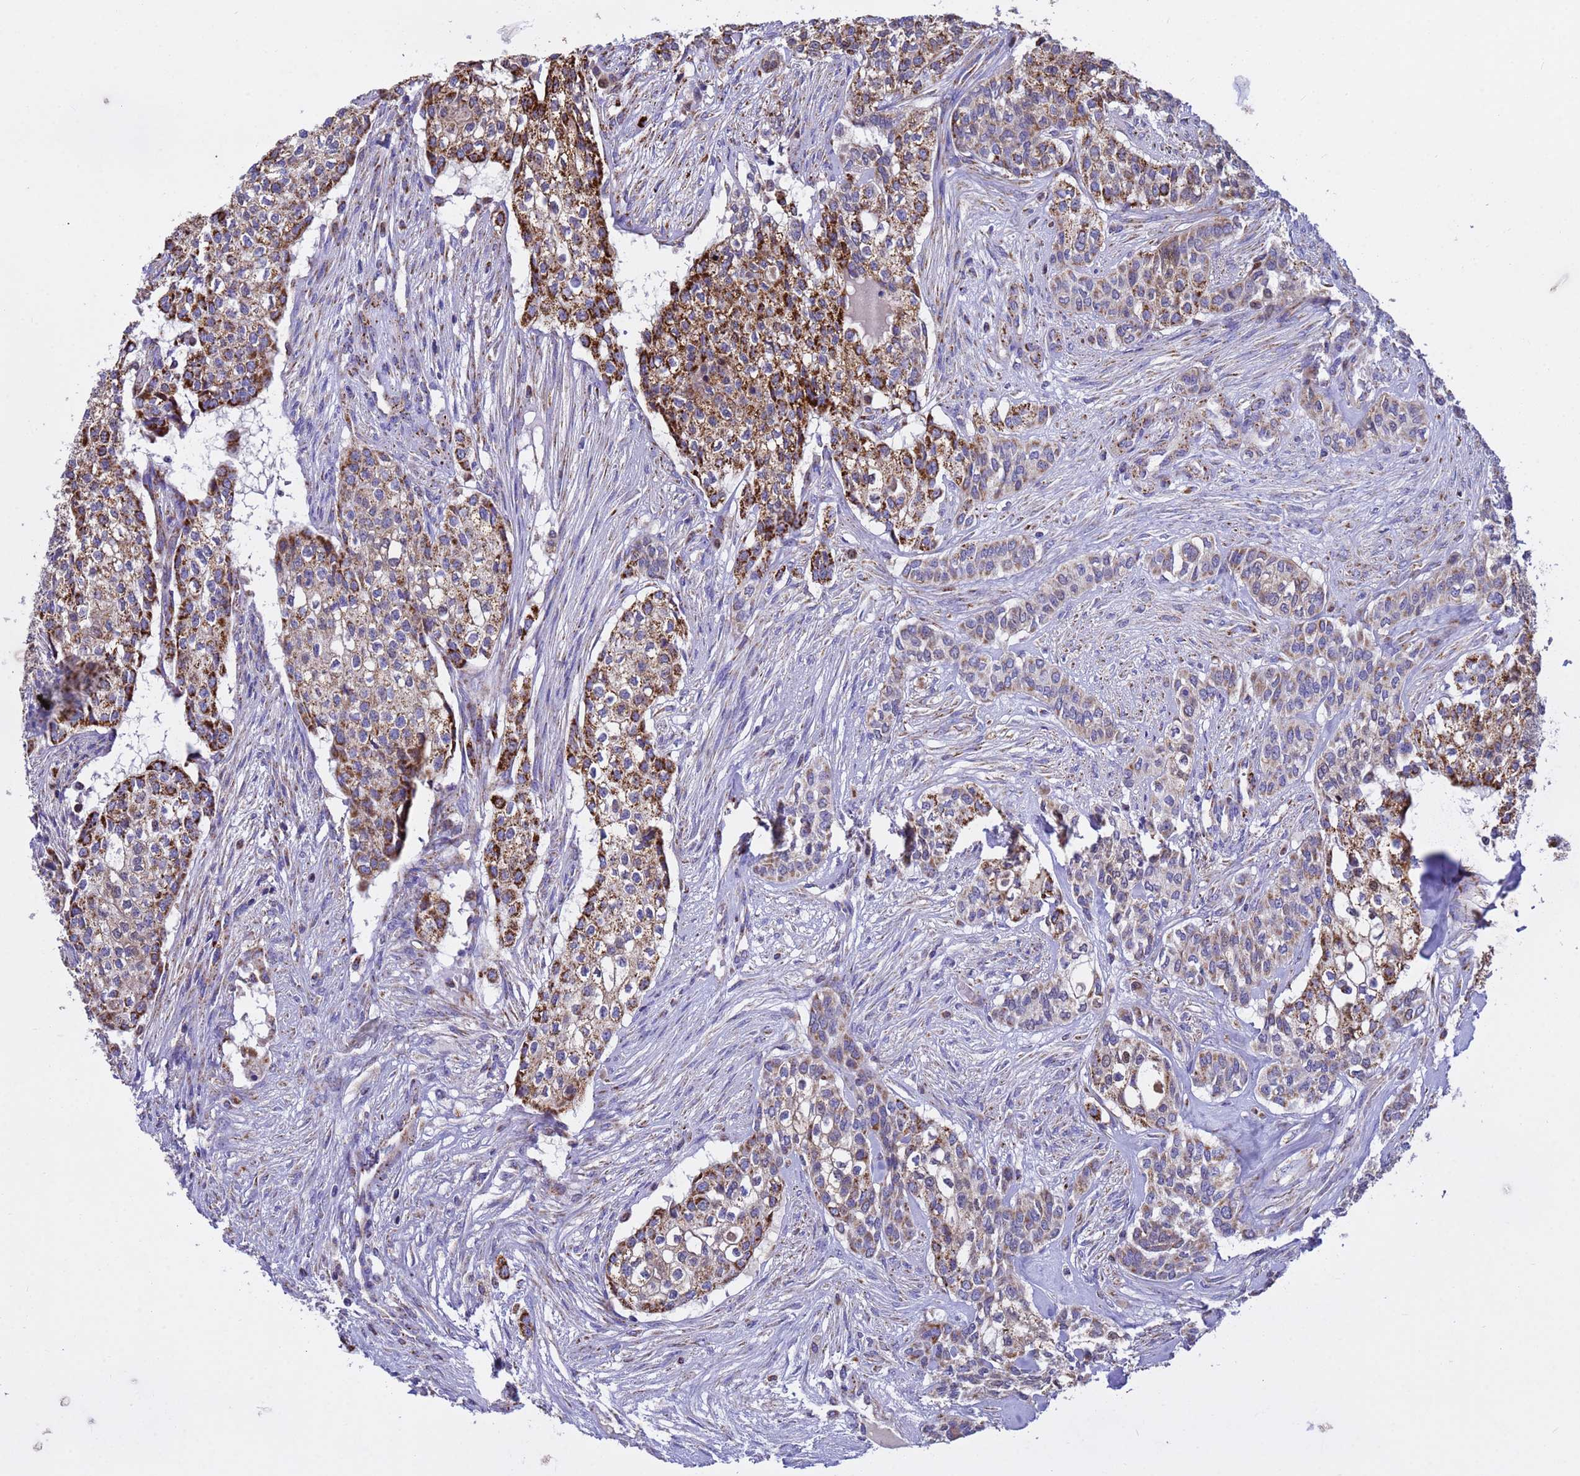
{"staining": {"intensity": "strong", "quantity": "25%-75%", "location": "cytoplasmic/membranous"}, "tissue": "head and neck cancer", "cell_type": "Tumor cells", "image_type": "cancer", "snomed": [{"axis": "morphology", "description": "Adenocarcinoma, NOS"}, {"axis": "topography", "description": "Head-Neck"}], "caption": "An immunohistochemistry micrograph of tumor tissue is shown. Protein staining in brown highlights strong cytoplasmic/membranous positivity in adenocarcinoma (head and neck) within tumor cells.", "gene": "TUBGCP3", "patient": {"sex": "male", "age": 81}}